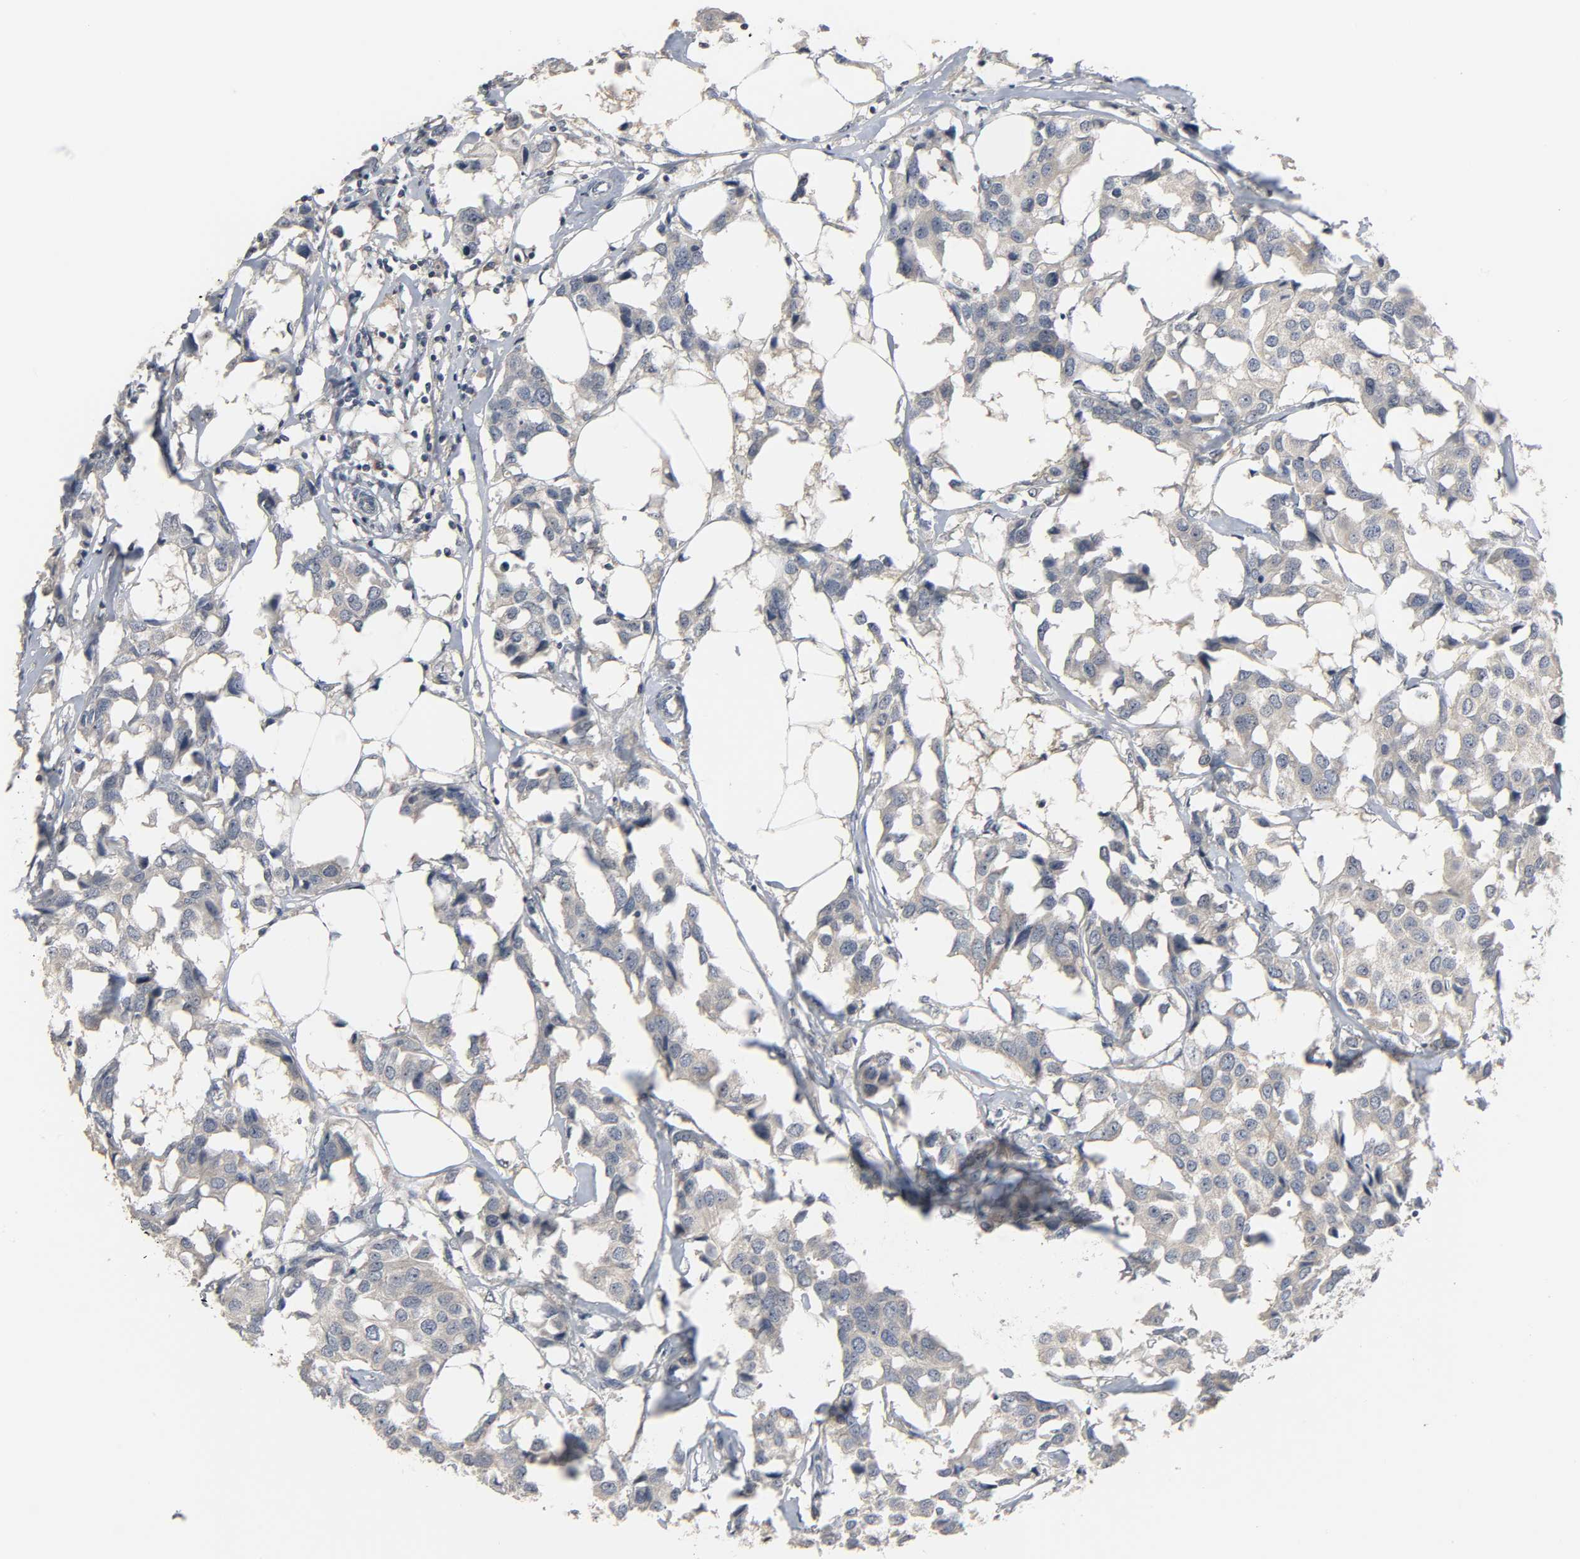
{"staining": {"intensity": "weak", "quantity": "25%-75%", "location": "cytoplasmic/membranous"}, "tissue": "breast cancer", "cell_type": "Tumor cells", "image_type": "cancer", "snomed": [{"axis": "morphology", "description": "Duct carcinoma"}, {"axis": "topography", "description": "Breast"}], "caption": "Approximately 25%-75% of tumor cells in human breast cancer demonstrate weak cytoplasmic/membranous protein expression as visualized by brown immunohistochemical staining.", "gene": "PLEKHA2", "patient": {"sex": "female", "age": 80}}